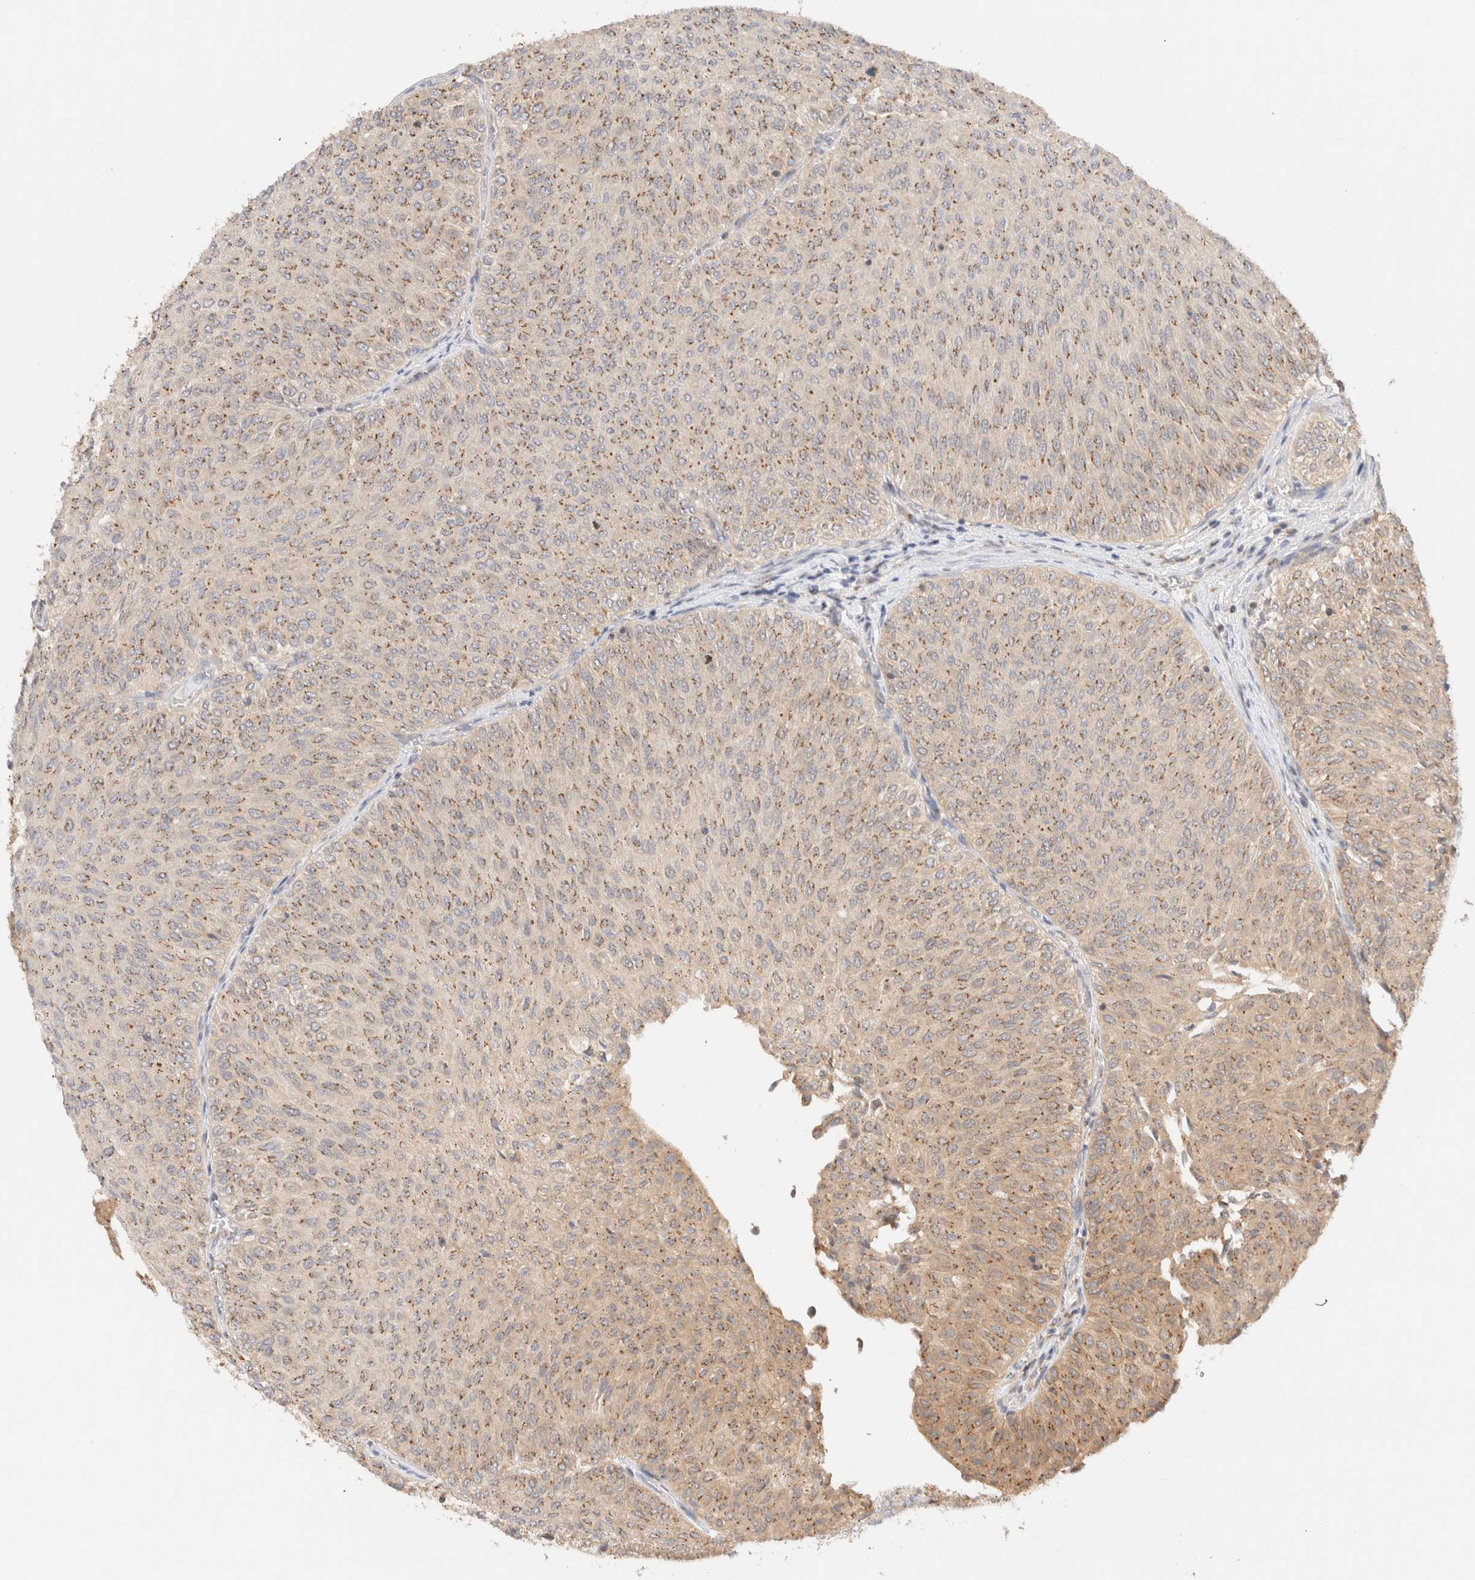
{"staining": {"intensity": "moderate", "quantity": ">75%", "location": "cytoplasmic/membranous"}, "tissue": "urothelial cancer", "cell_type": "Tumor cells", "image_type": "cancer", "snomed": [{"axis": "morphology", "description": "Urothelial carcinoma, Low grade"}, {"axis": "topography", "description": "Urinary bladder"}], "caption": "Urothelial cancer stained for a protein reveals moderate cytoplasmic/membranous positivity in tumor cells. The staining is performed using DAB brown chromogen to label protein expression. The nuclei are counter-stained blue using hematoxylin.", "gene": "RABEP1", "patient": {"sex": "male", "age": 78}}